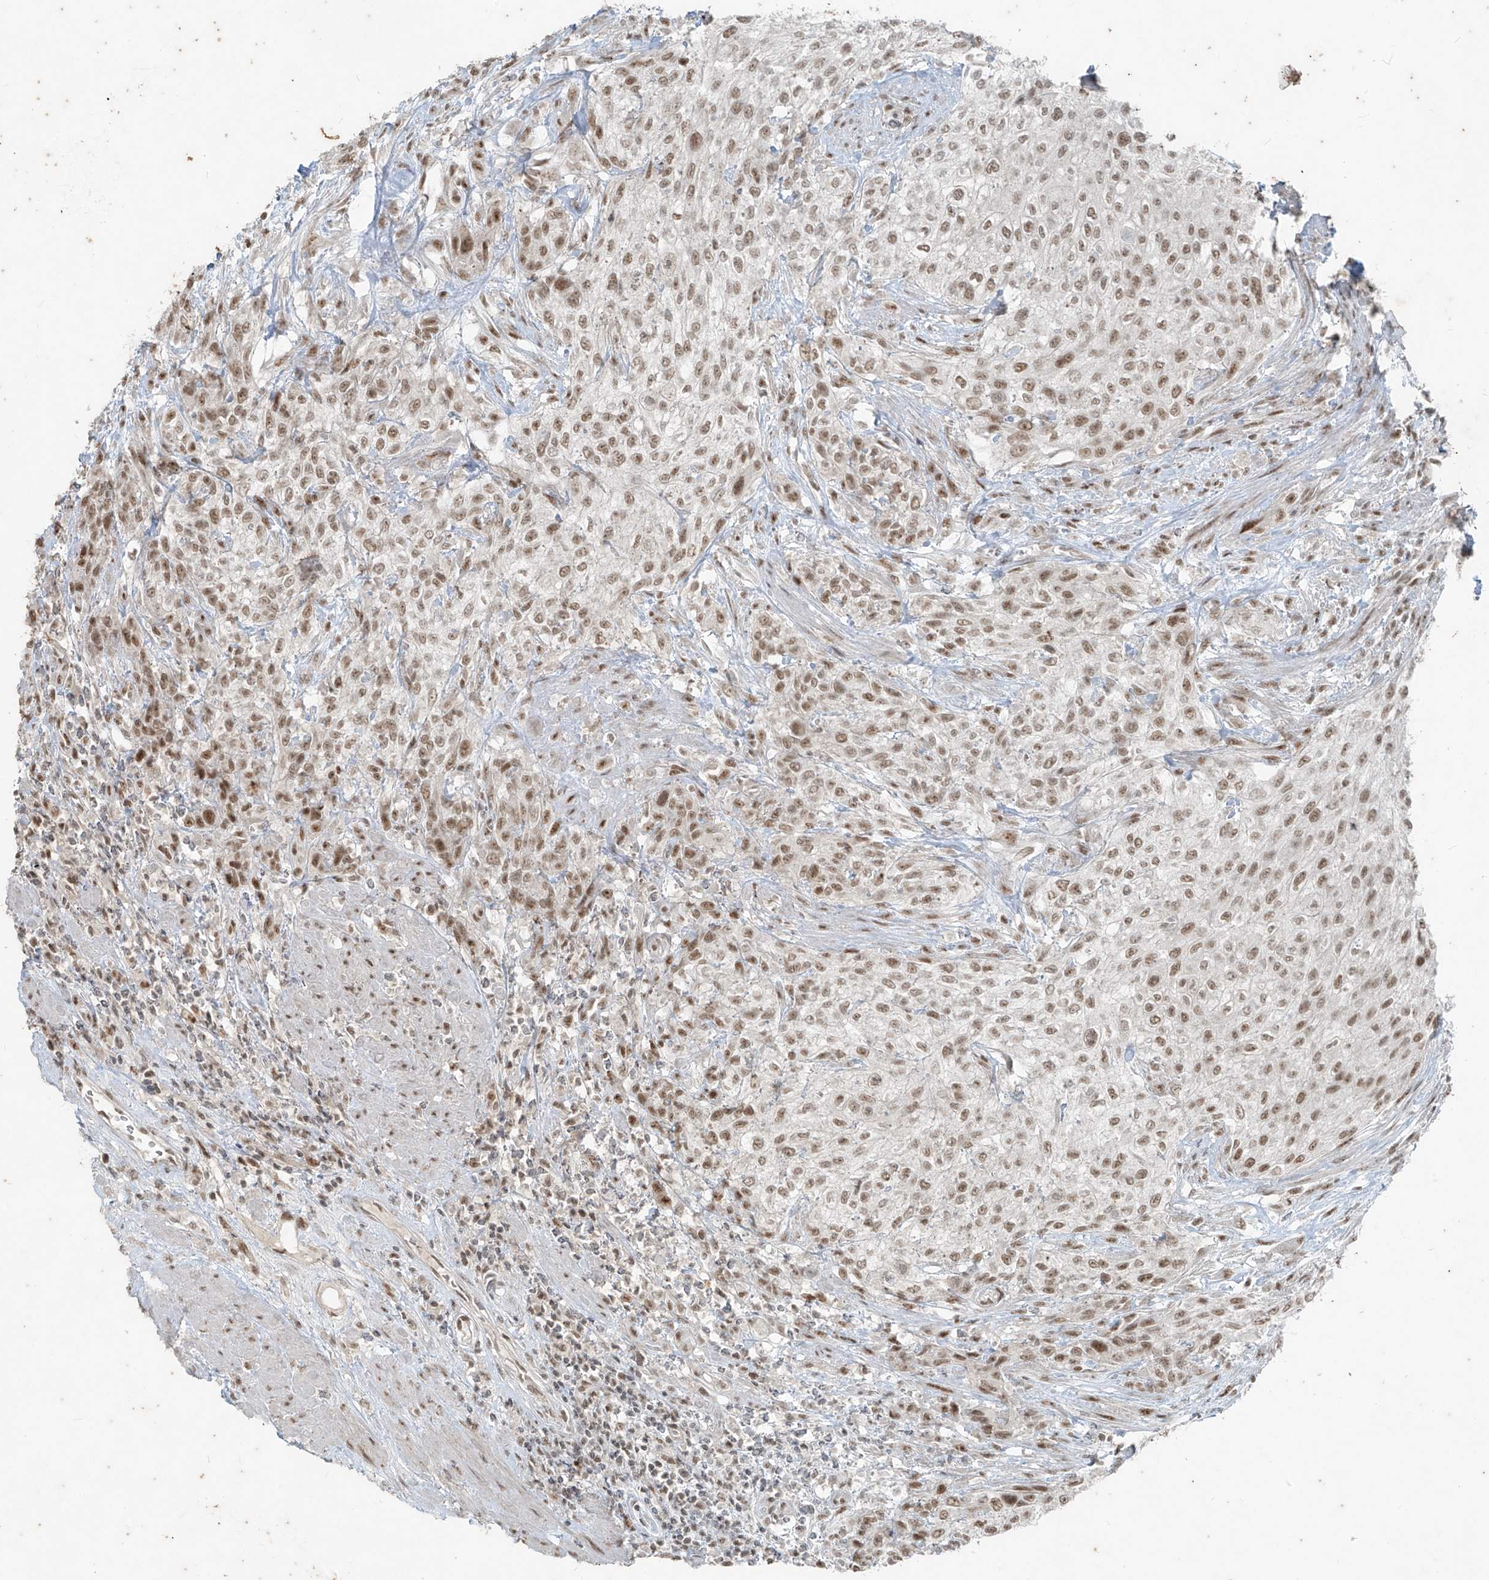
{"staining": {"intensity": "moderate", "quantity": ">75%", "location": "nuclear"}, "tissue": "urothelial cancer", "cell_type": "Tumor cells", "image_type": "cancer", "snomed": [{"axis": "morphology", "description": "Urothelial carcinoma, High grade"}, {"axis": "topography", "description": "Urinary bladder"}], "caption": "Immunohistochemical staining of urothelial cancer demonstrates moderate nuclear protein staining in approximately >75% of tumor cells.", "gene": "ZNF354B", "patient": {"sex": "male", "age": 35}}